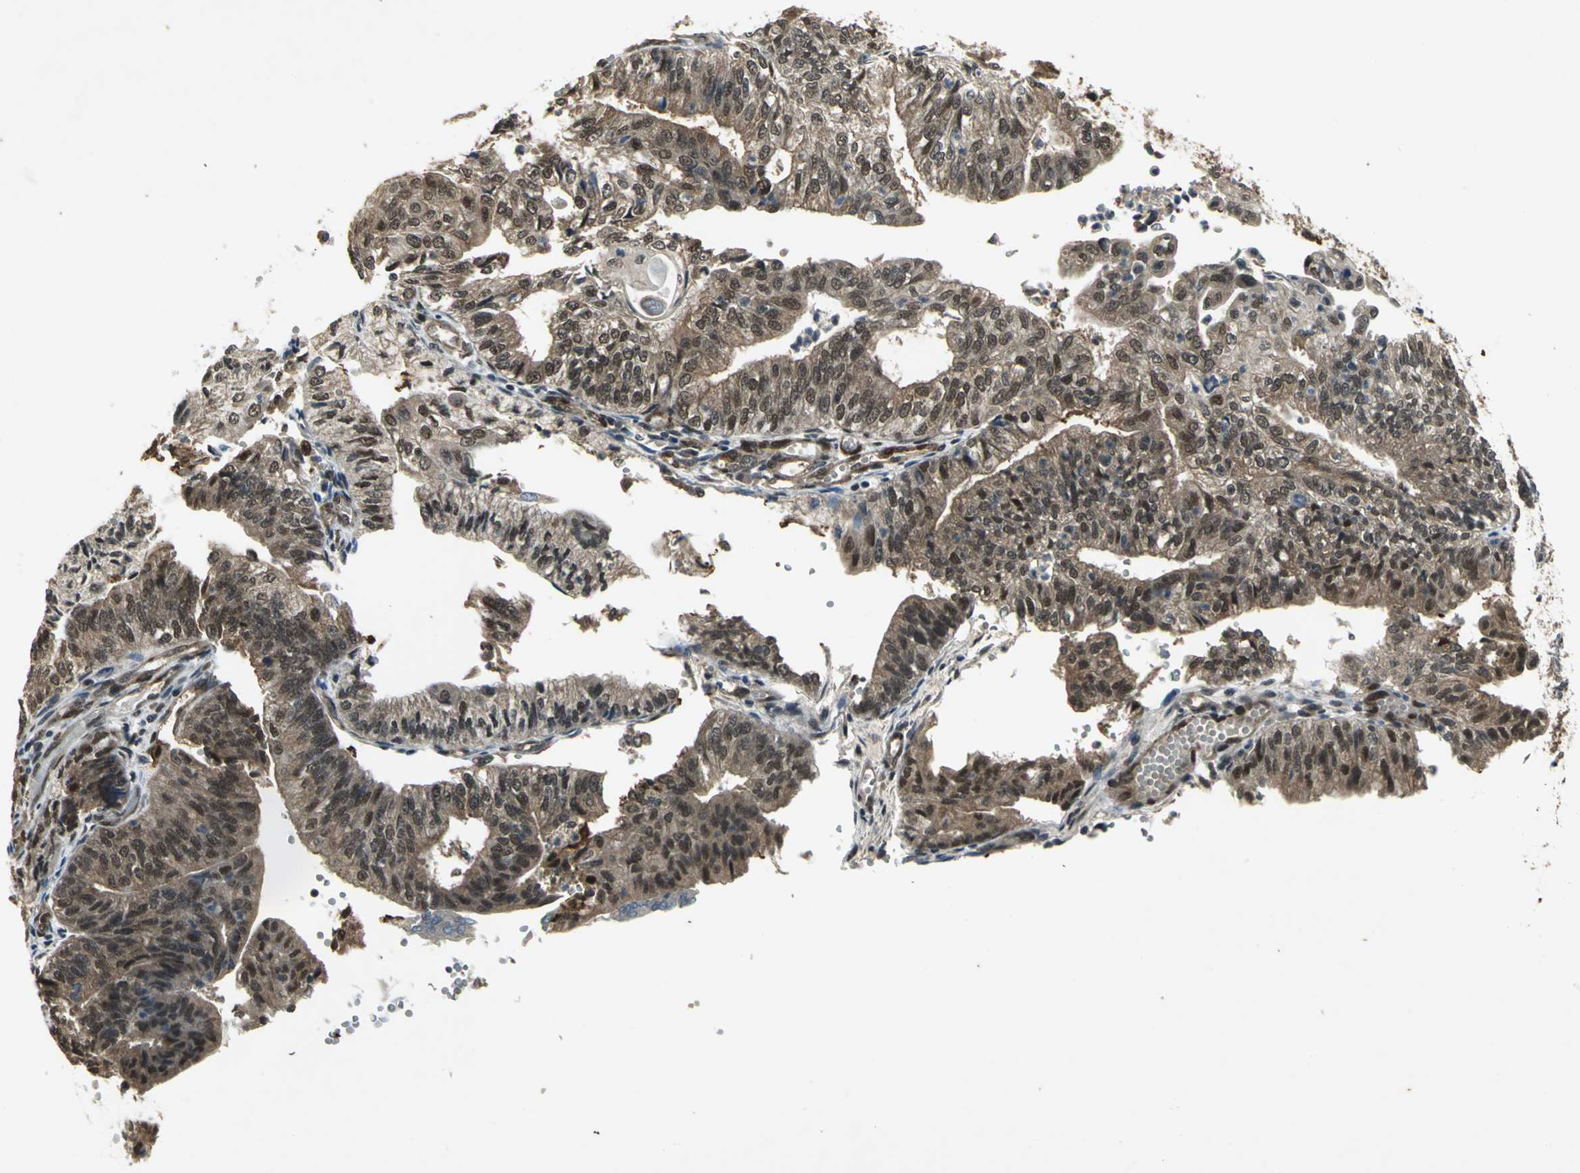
{"staining": {"intensity": "moderate", "quantity": ">75%", "location": "cytoplasmic/membranous"}, "tissue": "endometrial cancer", "cell_type": "Tumor cells", "image_type": "cancer", "snomed": [{"axis": "morphology", "description": "Adenocarcinoma, NOS"}, {"axis": "topography", "description": "Endometrium"}], "caption": "Immunohistochemistry (IHC) (DAB) staining of human endometrial cancer demonstrates moderate cytoplasmic/membranous protein expression in approximately >75% of tumor cells.", "gene": "NOTCH3", "patient": {"sex": "female", "age": 59}}